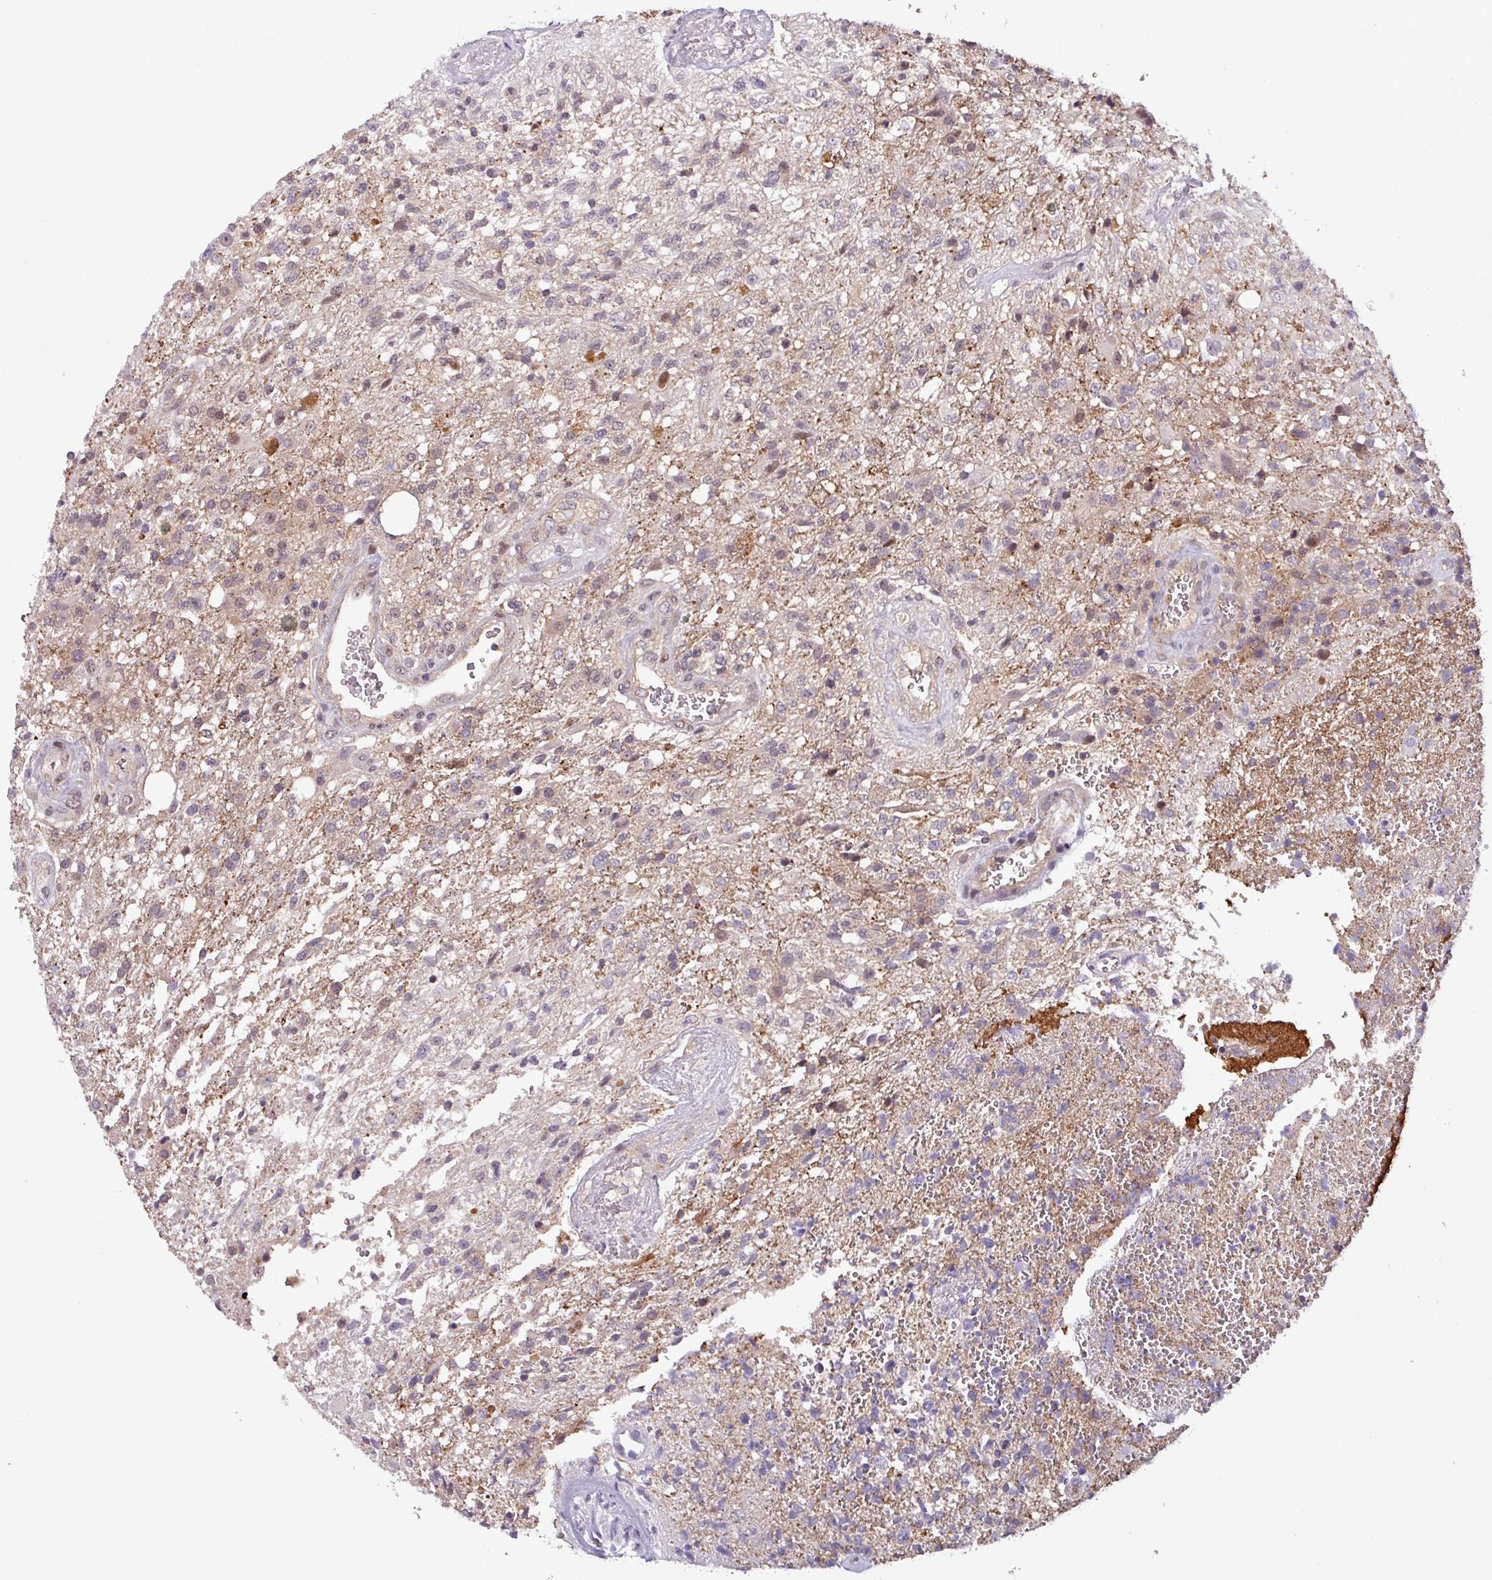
{"staining": {"intensity": "negative", "quantity": "none", "location": "none"}, "tissue": "glioma", "cell_type": "Tumor cells", "image_type": "cancer", "snomed": [{"axis": "morphology", "description": "Glioma, malignant, High grade"}, {"axis": "topography", "description": "Brain"}], "caption": "Tumor cells are negative for protein expression in human glioma.", "gene": "NPFFR1", "patient": {"sex": "male", "age": 56}}